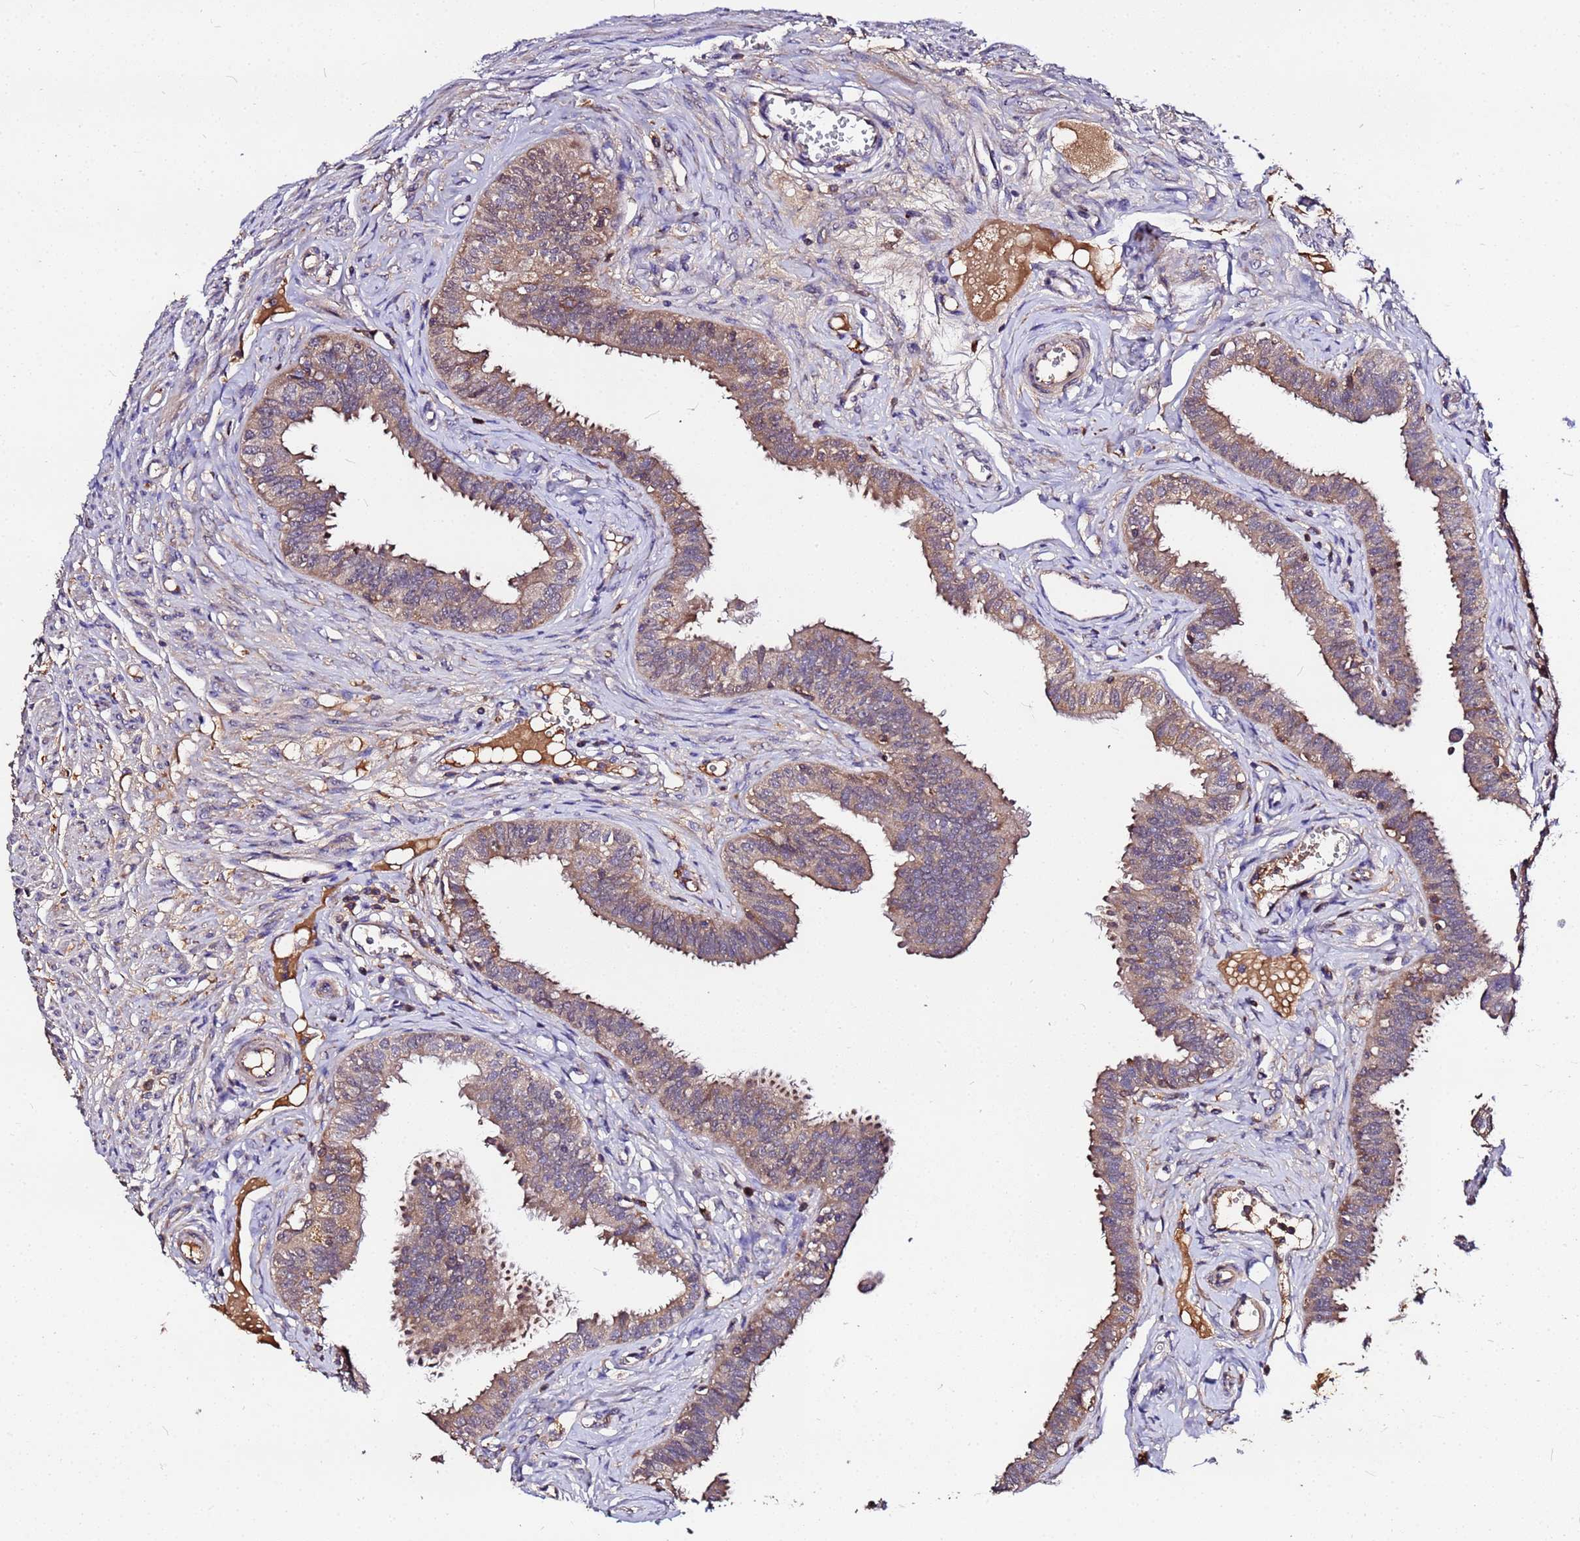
{"staining": {"intensity": "weak", "quantity": ">75%", "location": "cytoplasmic/membranous"}, "tissue": "fallopian tube", "cell_type": "Glandular cells", "image_type": "normal", "snomed": [{"axis": "morphology", "description": "Normal tissue, NOS"}, {"axis": "morphology", "description": "Carcinoma, NOS"}, {"axis": "topography", "description": "Fallopian tube"}, {"axis": "topography", "description": "Ovary"}], "caption": "DAB (3,3'-diaminobenzidine) immunohistochemical staining of benign human fallopian tube shows weak cytoplasmic/membranous protein expression in about >75% of glandular cells. (brown staining indicates protein expression, while blue staining denotes nuclei).", "gene": "MTERF1", "patient": {"sex": "female", "age": 59}}